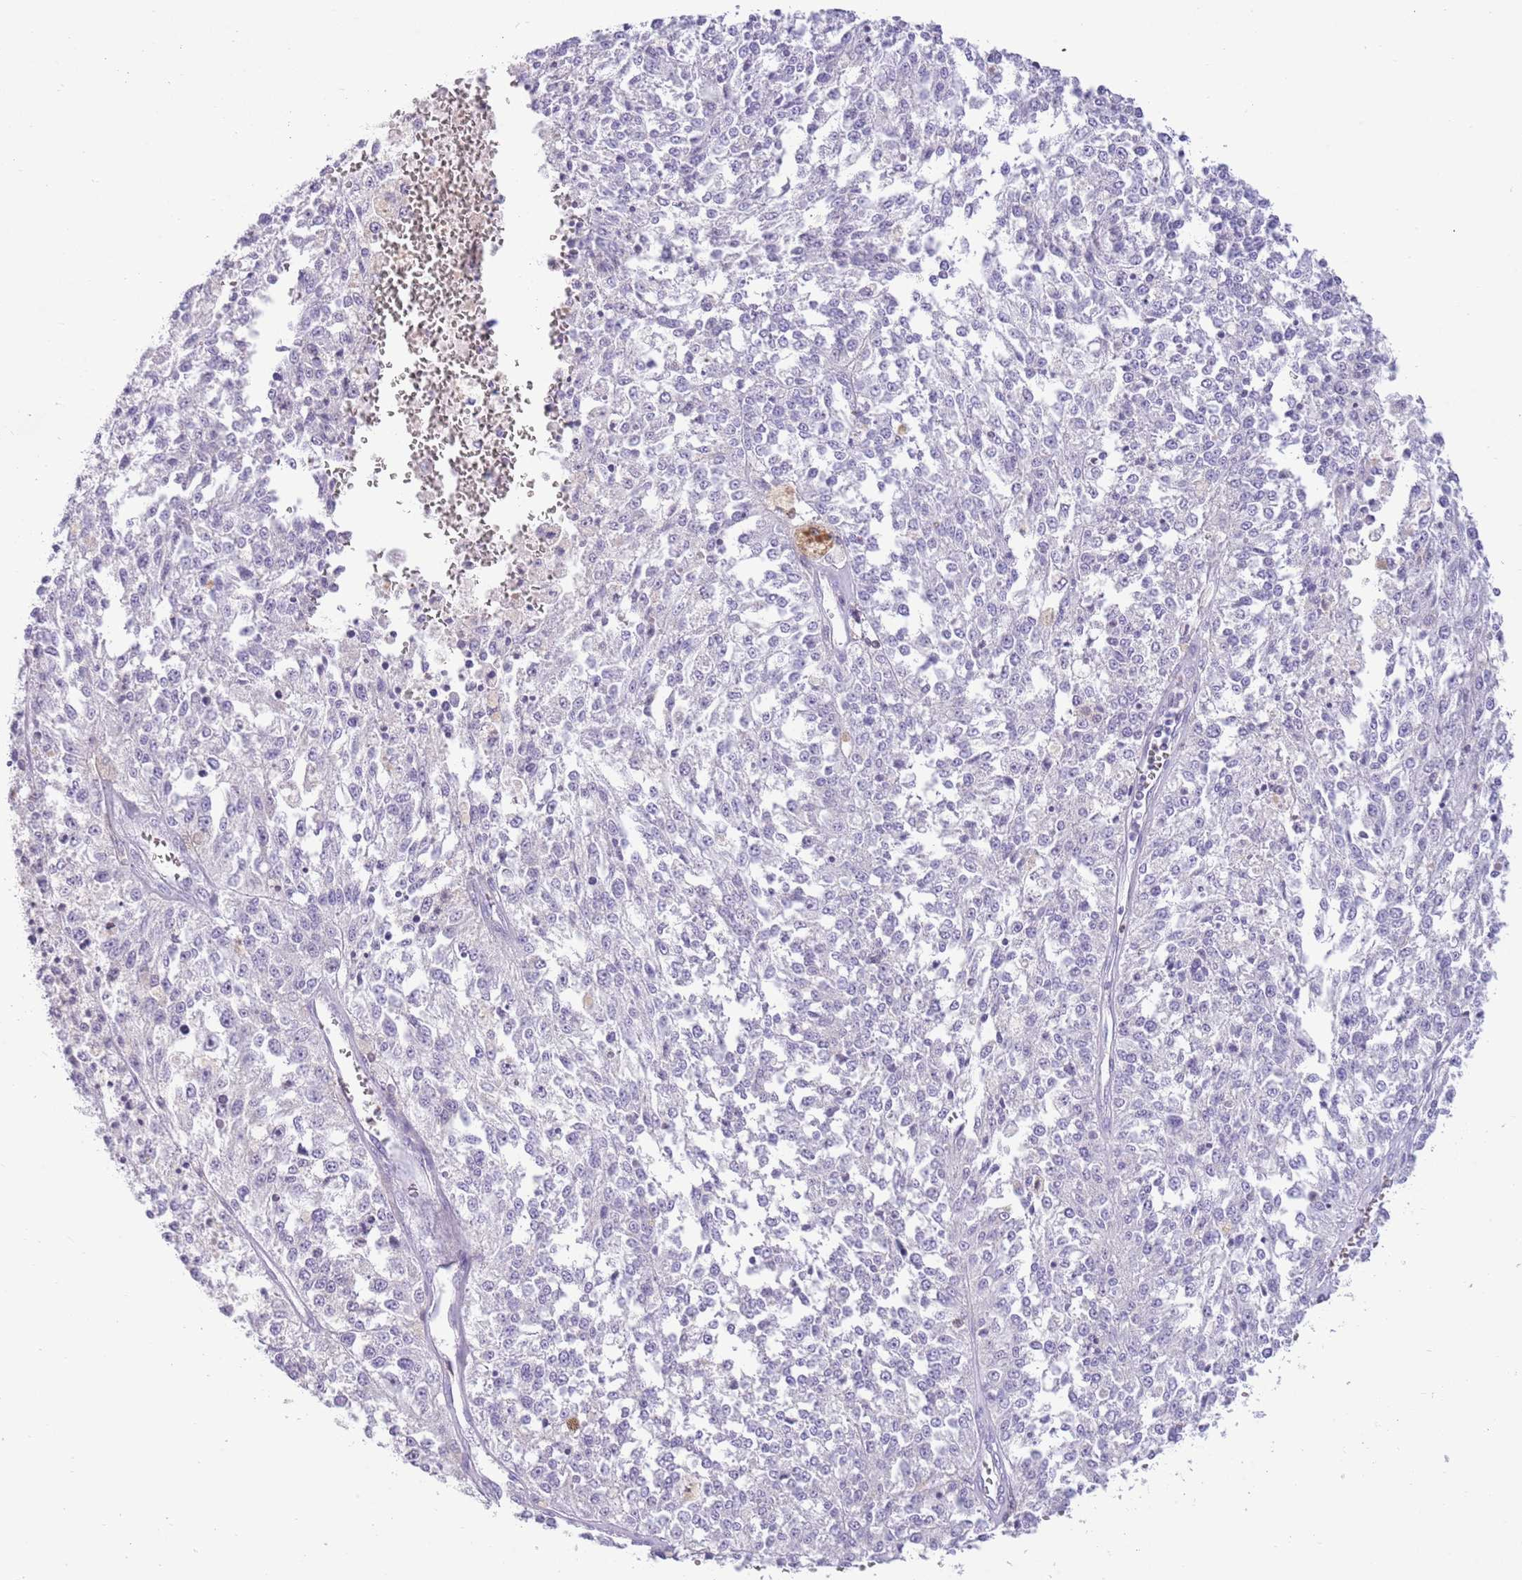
{"staining": {"intensity": "negative", "quantity": "none", "location": "none"}, "tissue": "melanoma", "cell_type": "Tumor cells", "image_type": "cancer", "snomed": [{"axis": "morphology", "description": "Malignant melanoma, NOS"}, {"axis": "topography", "description": "Skin"}], "caption": "A high-resolution histopathology image shows immunohistochemistry (IHC) staining of melanoma, which displays no significant expression in tumor cells.", "gene": "OR4Q3", "patient": {"sex": "female", "age": 64}}